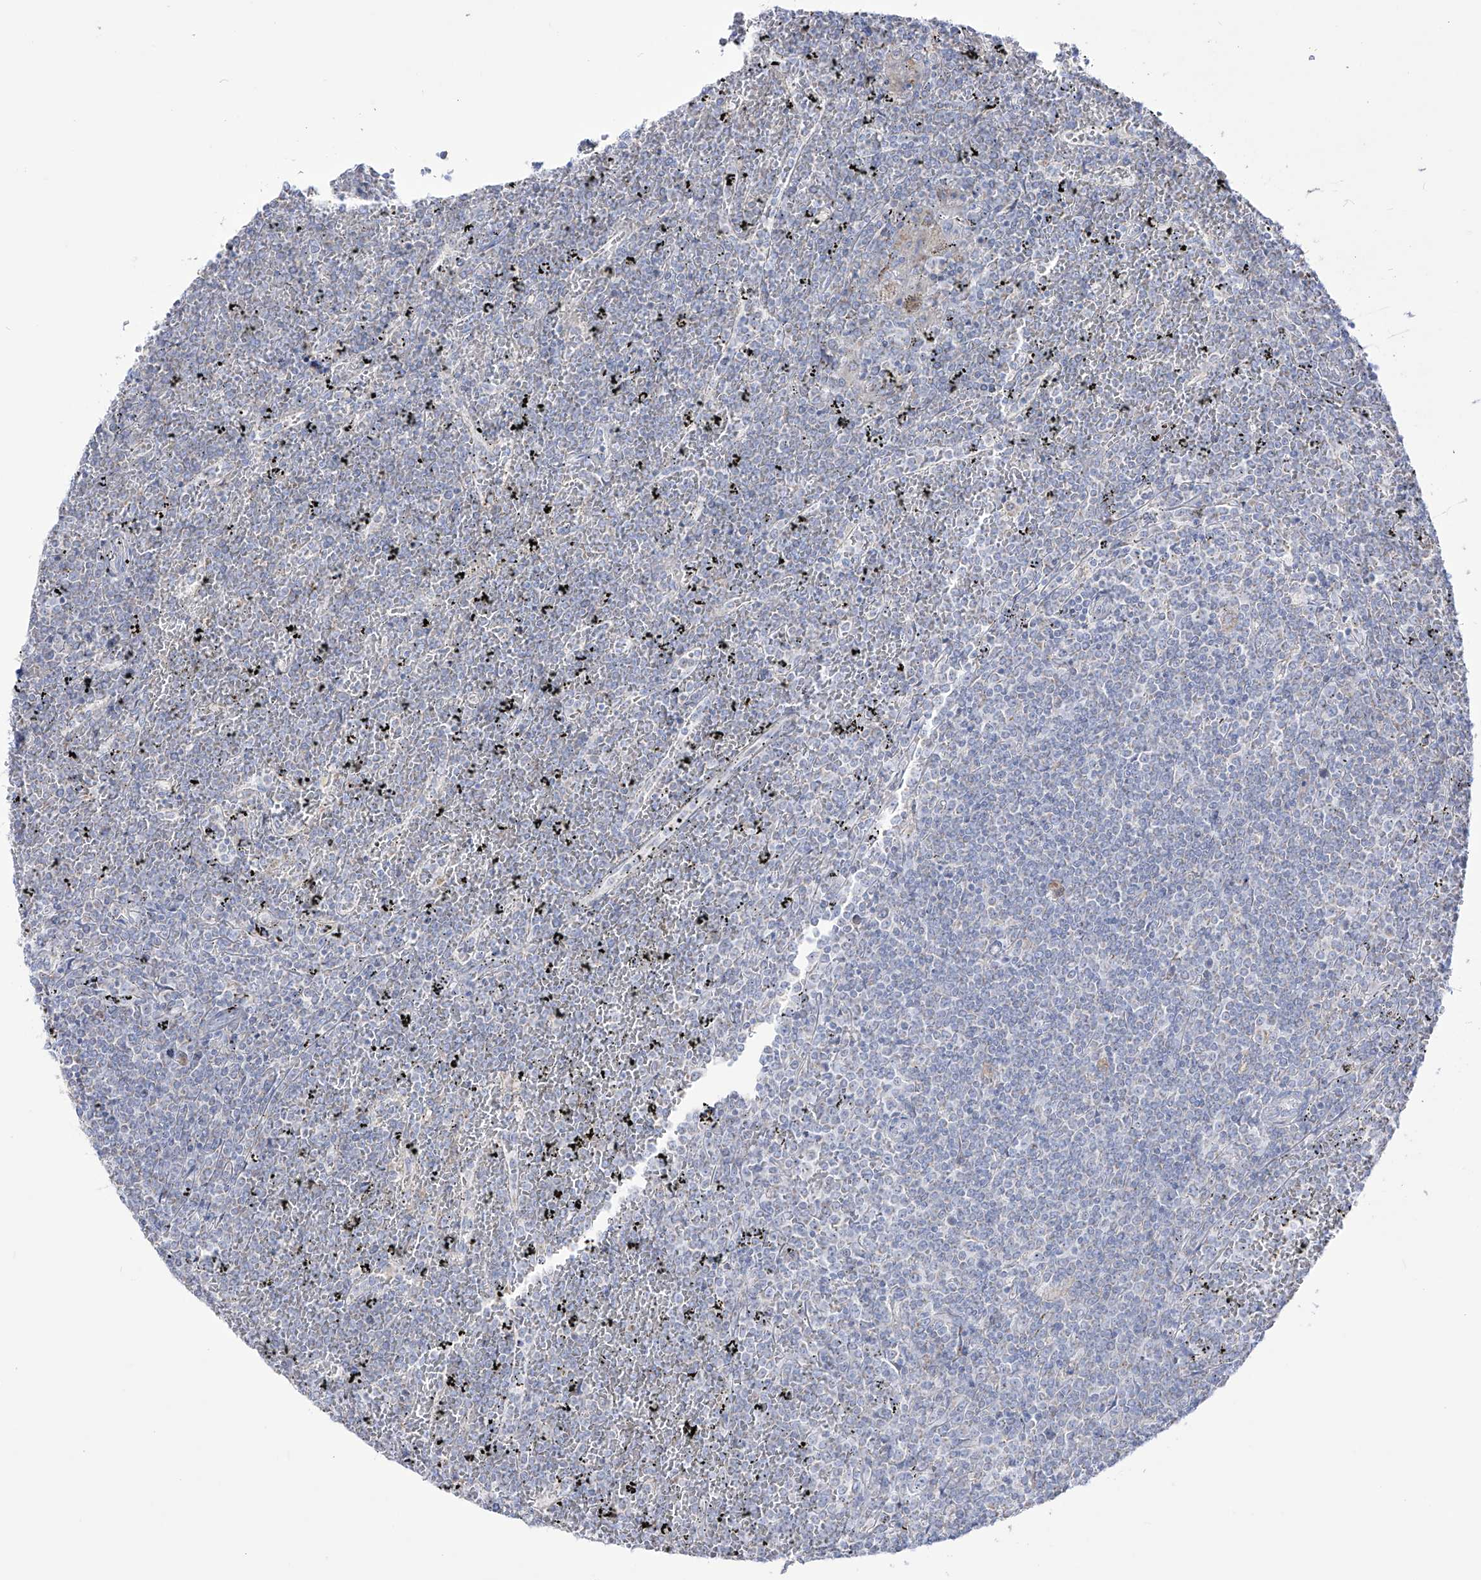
{"staining": {"intensity": "negative", "quantity": "none", "location": "none"}, "tissue": "lymphoma", "cell_type": "Tumor cells", "image_type": "cancer", "snomed": [{"axis": "morphology", "description": "Malignant lymphoma, non-Hodgkin's type, Low grade"}, {"axis": "topography", "description": "Spleen"}], "caption": "Protein analysis of malignant lymphoma, non-Hodgkin's type (low-grade) exhibits no significant staining in tumor cells. (DAB (3,3'-diaminobenzidine) immunohistochemistry (IHC), high magnification).", "gene": "RCHY1", "patient": {"sex": "female", "age": 19}}